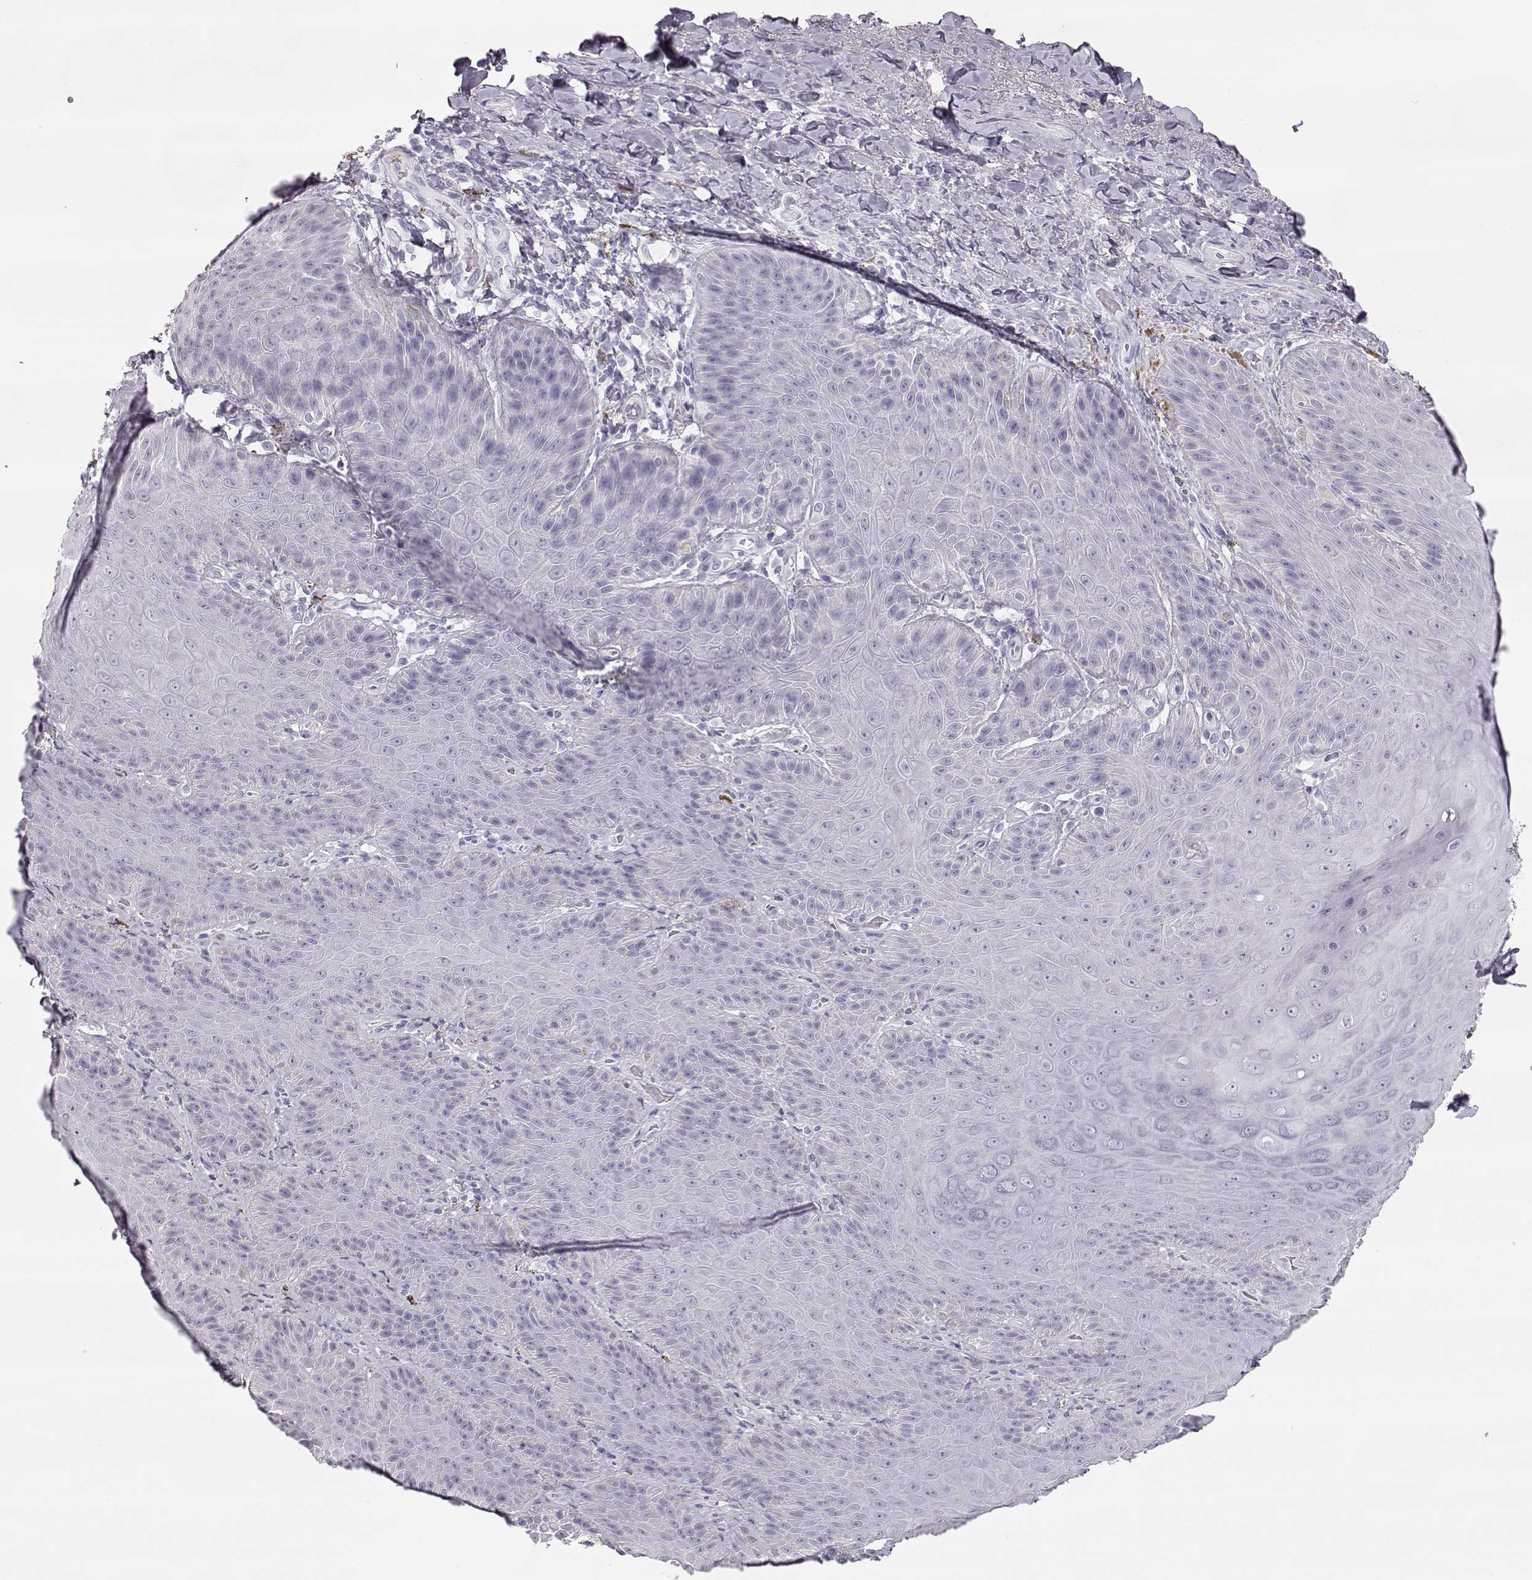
{"staining": {"intensity": "negative", "quantity": "none", "location": "none"}, "tissue": "adipose tissue", "cell_type": "Adipocytes", "image_type": "normal", "snomed": [{"axis": "morphology", "description": "Normal tissue, NOS"}, {"axis": "topography", "description": "Anal"}, {"axis": "topography", "description": "Peripheral nerve tissue"}], "caption": "An immunohistochemistry (IHC) image of unremarkable adipose tissue is shown. There is no staining in adipocytes of adipose tissue.", "gene": "MIP", "patient": {"sex": "male", "age": 53}}